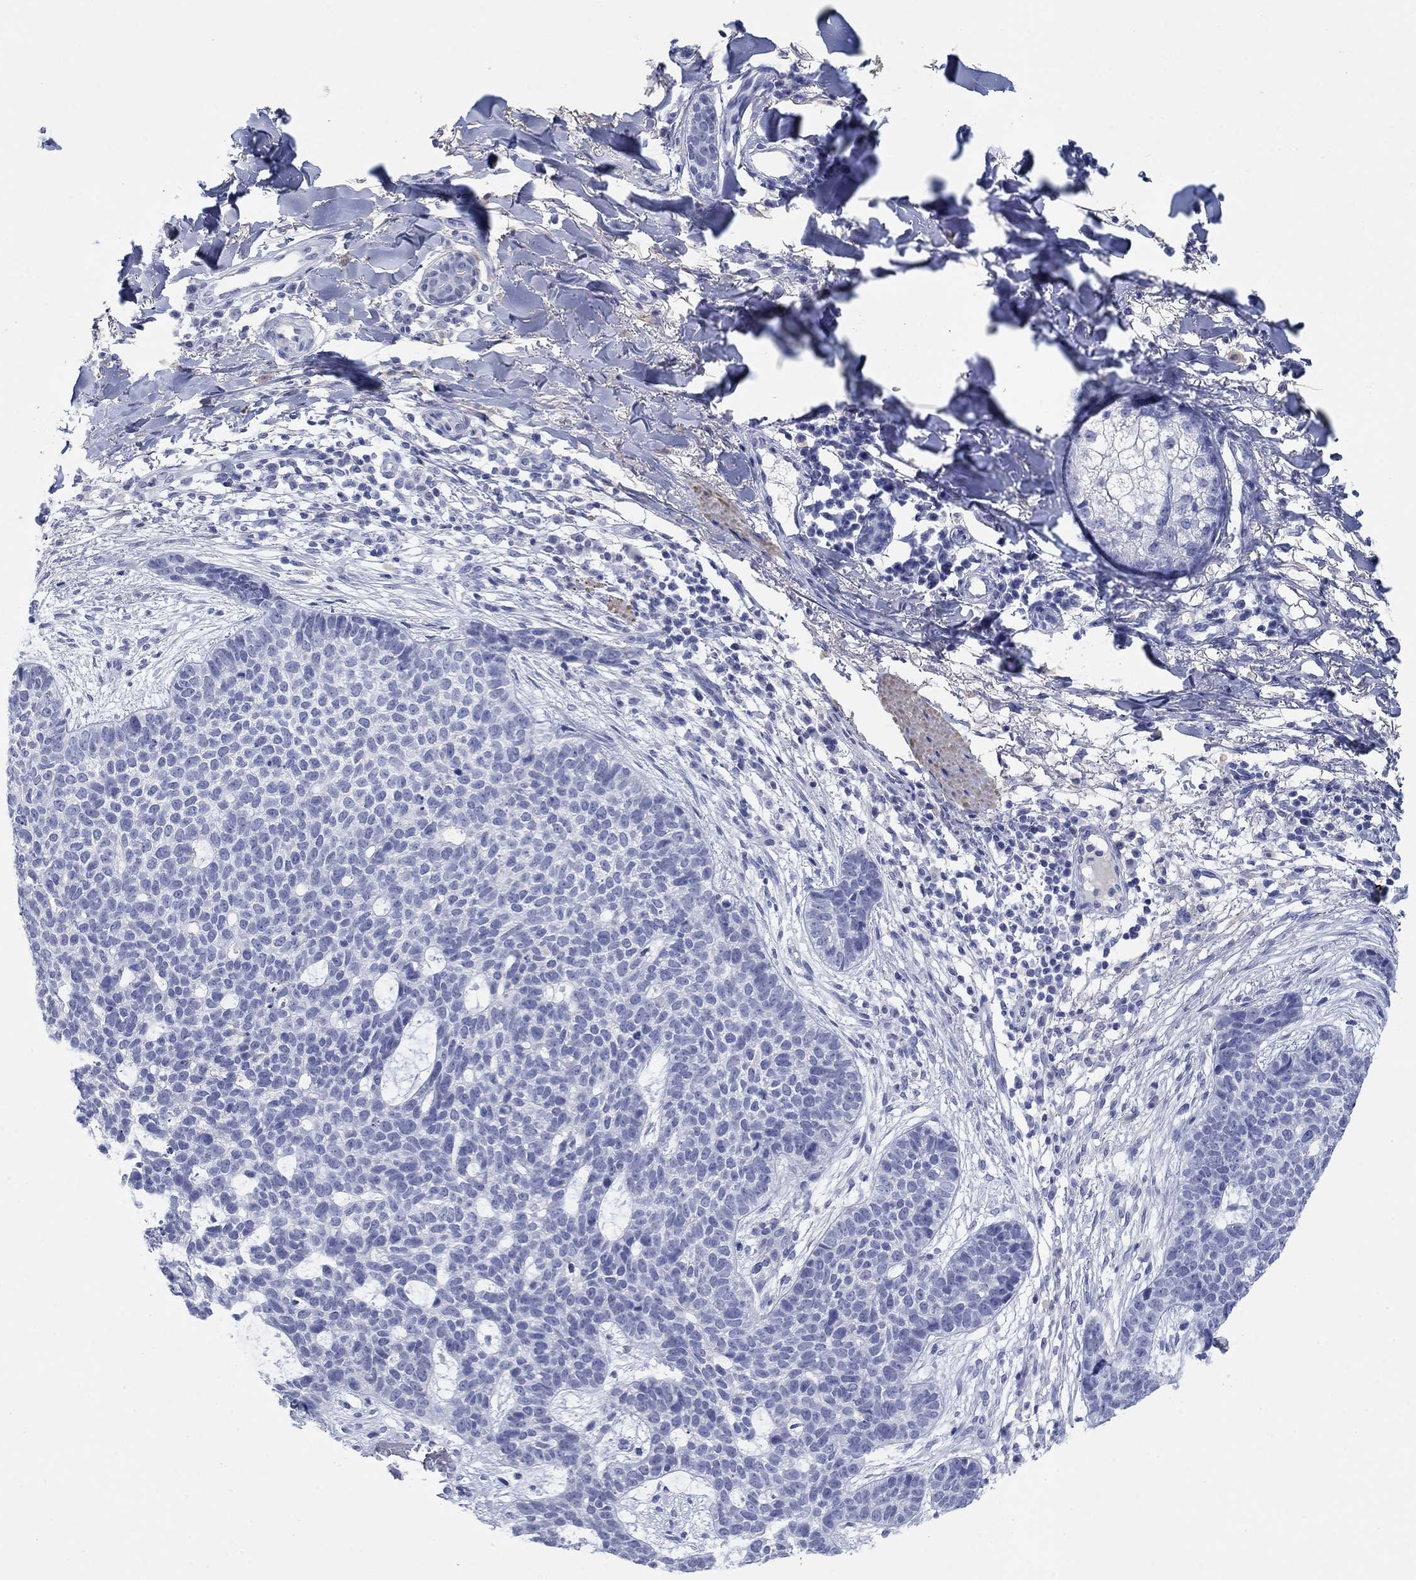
{"staining": {"intensity": "negative", "quantity": "none", "location": "none"}, "tissue": "skin cancer", "cell_type": "Tumor cells", "image_type": "cancer", "snomed": [{"axis": "morphology", "description": "Squamous cell carcinoma, NOS"}, {"axis": "topography", "description": "Skin"}], "caption": "A high-resolution micrograph shows IHC staining of squamous cell carcinoma (skin), which exhibits no significant staining in tumor cells. The staining is performed using DAB (3,3'-diaminobenzidine) brown chromogen with nuclei counter-stained in using hematoxylin.", "gene": "PDYN", "patient": {"sex": "male", "age": 88}}